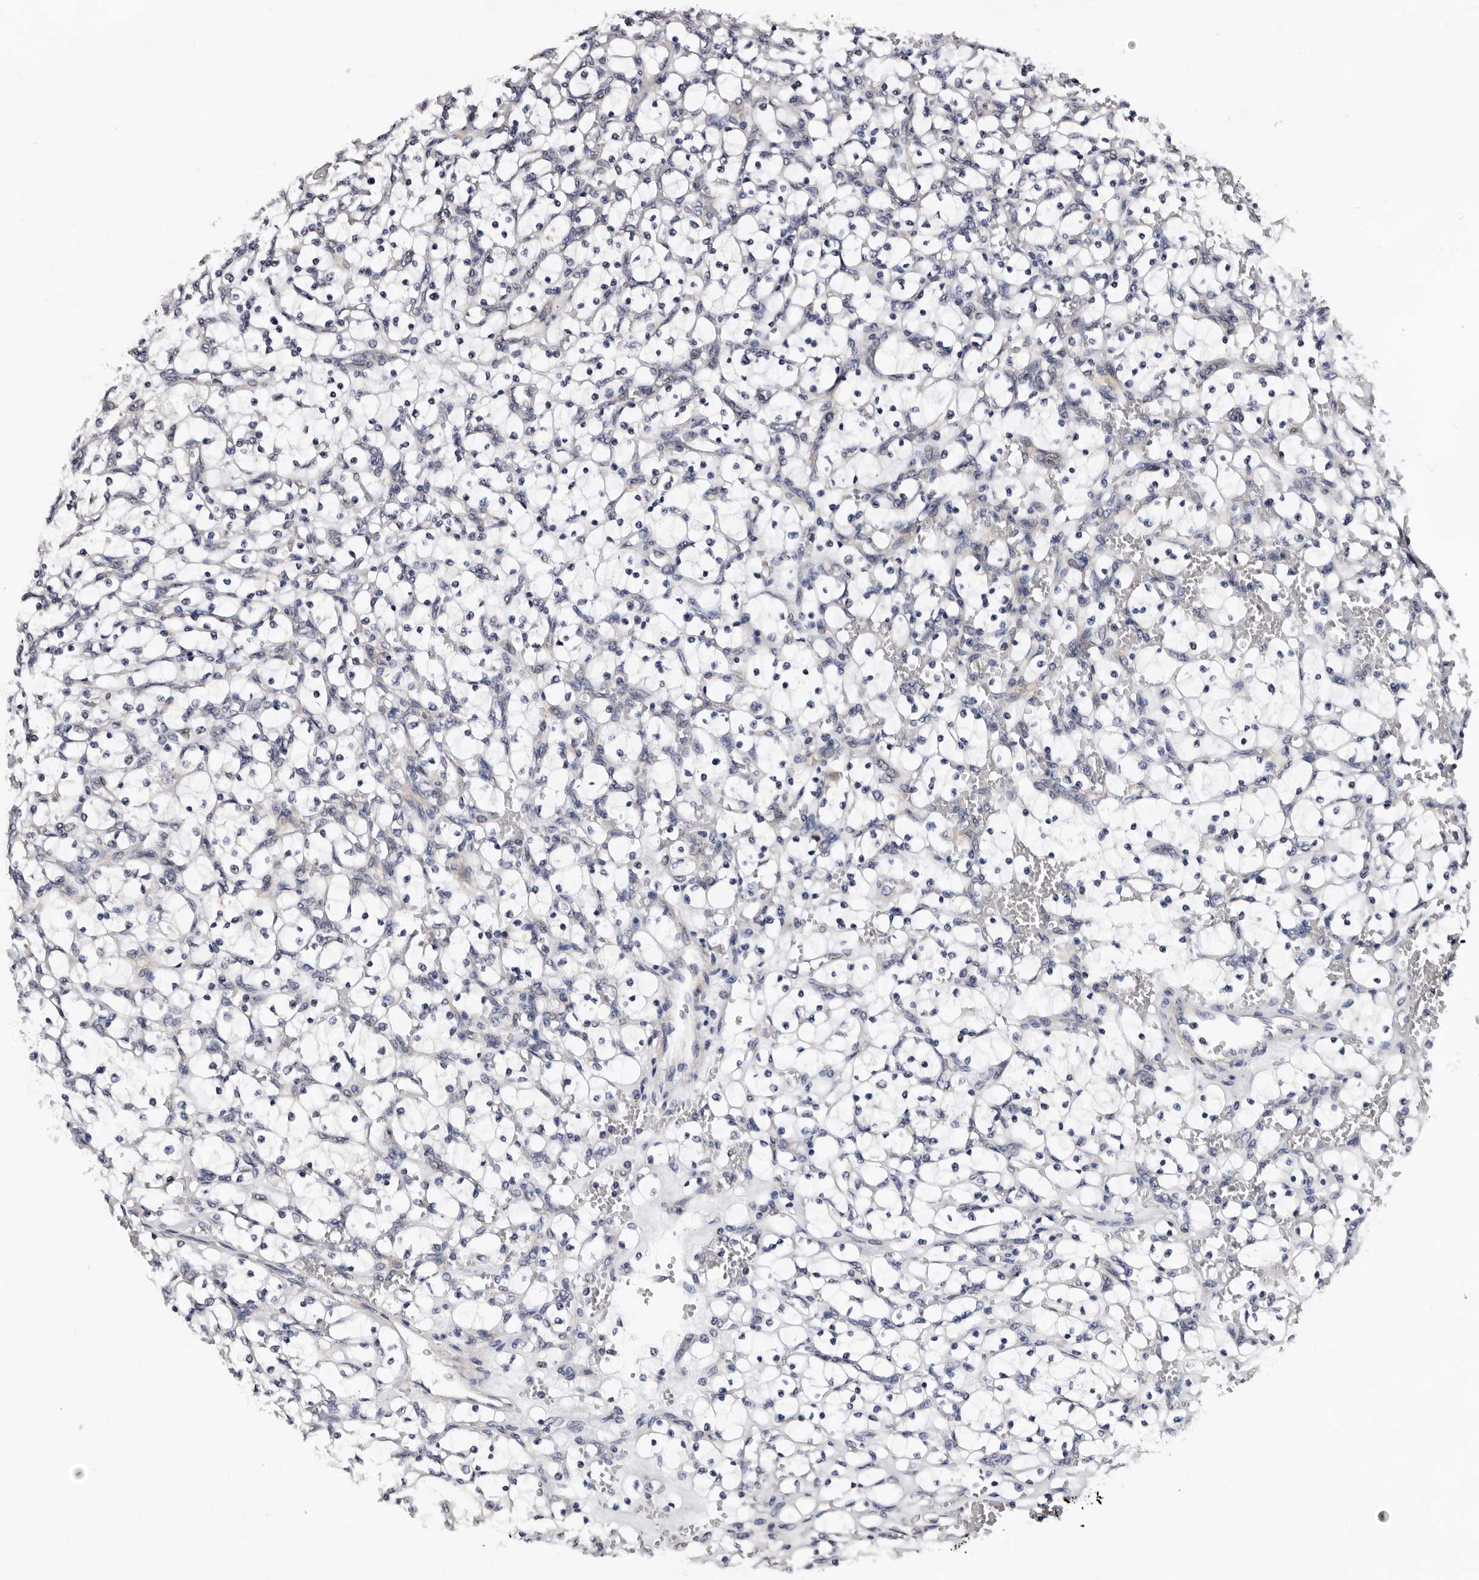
{"staining": {"intensity": "negative", "quantity": "none", "location": "none"}, "tissue": "renal cancer", "cell_type": "Tumor cells", "image_type": "cancer", "snomed": [{"axis": "morphology", "description": "Adenocarcinoma, NOS"}, {"axis": "topography", "description": "Kidney"}], "caption": "Micrograph shows no significant protein staining in tumor cells of renal adenocarcinoma.", "gene": "TAF4B", "patient": {"sex": "female", "age": 69}}